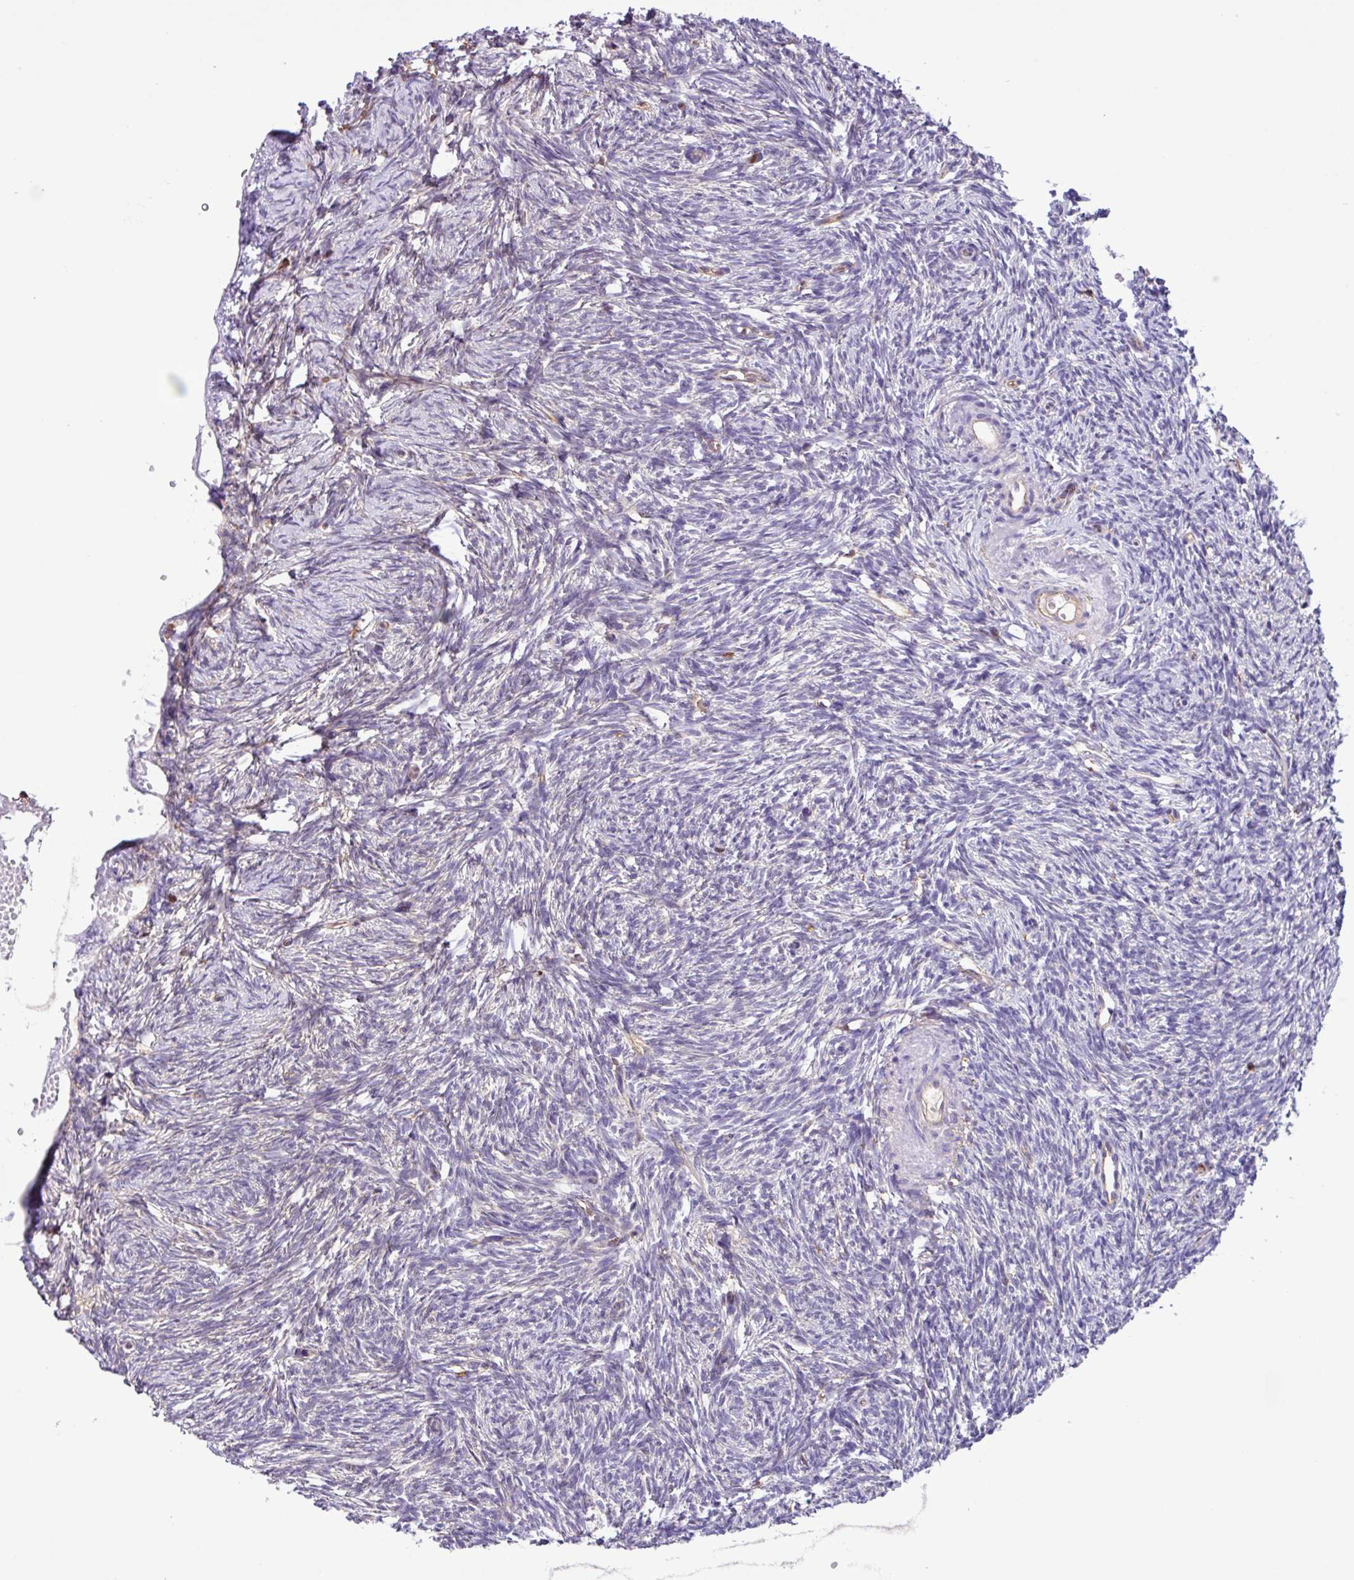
{"staining": {"intensity": "negative", "quantity": "none", "location": "none"}, "tissue": "ovary", "cell_type": "Follicle cells", "image_type": "normal", "snomed": [{"axis": "morphology", "description": "Normal tissue, NOS"}, {"axis": "topography", "description": "Ovary"}], "caption": "Immunohistochemistry histopathology image of unremarkable ovary stained for a protein (brown), which exhibits no expression in follicle cells.", "gene": "PPP1R18", "patient": {"sex": "female", "age": 51}}